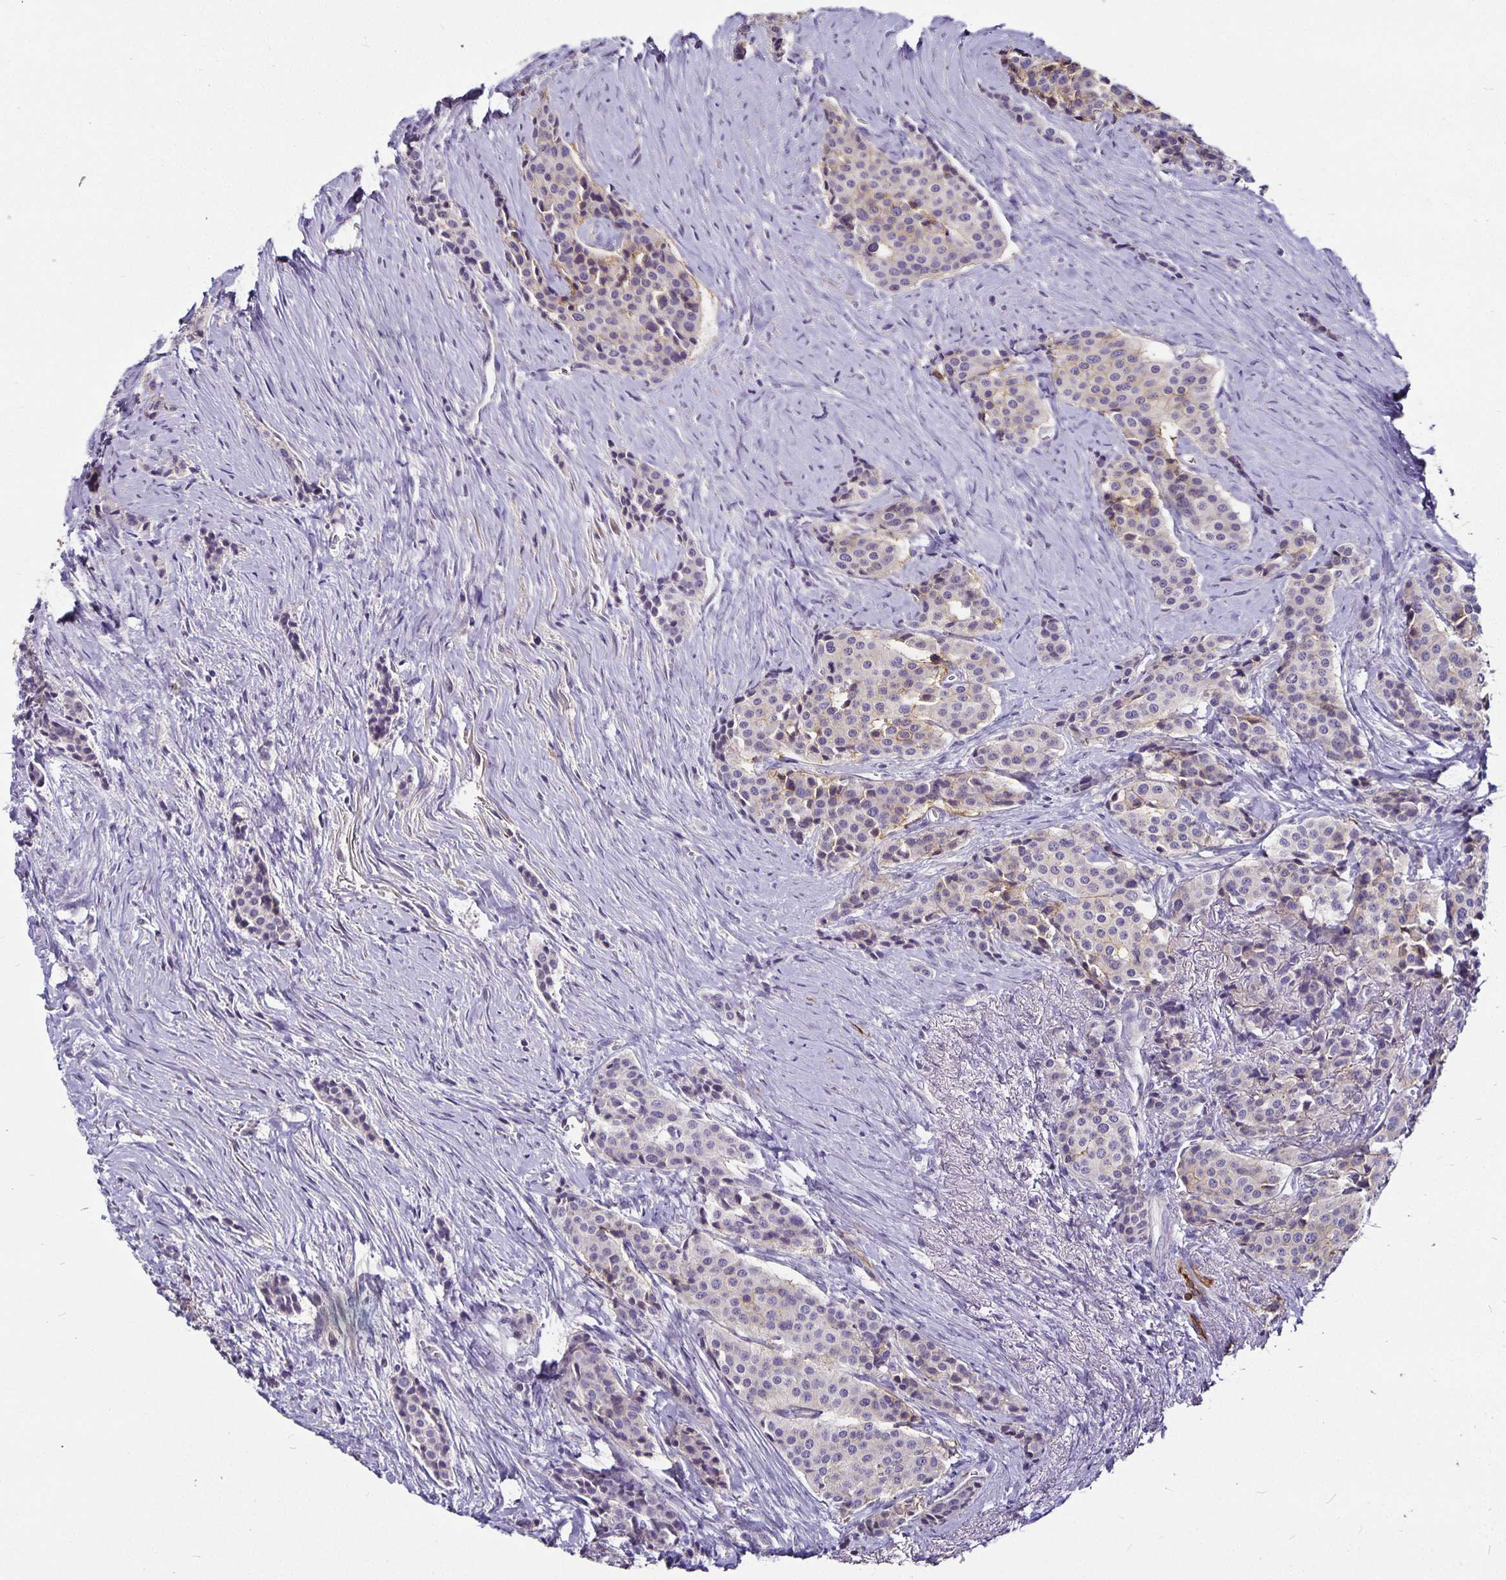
{"staining": {"intensity": "negative", "quantity": "none", "location": "none"}, "tissue": "carcinoid", "cell_type": "Tumor cells", "image_type": "cancer", "snomed": [{"axis": "morphology", "description": "Carcinoid, malignant, NOS"}, {"axis": "topography", "description": "Small intestine"}], "caption": "Immunohistochemical staining of human malignant carcinoid exhibits no significant staining in tumor cells.", "gene": "CA12", "patient": {"sex": "male", "age": 73}}